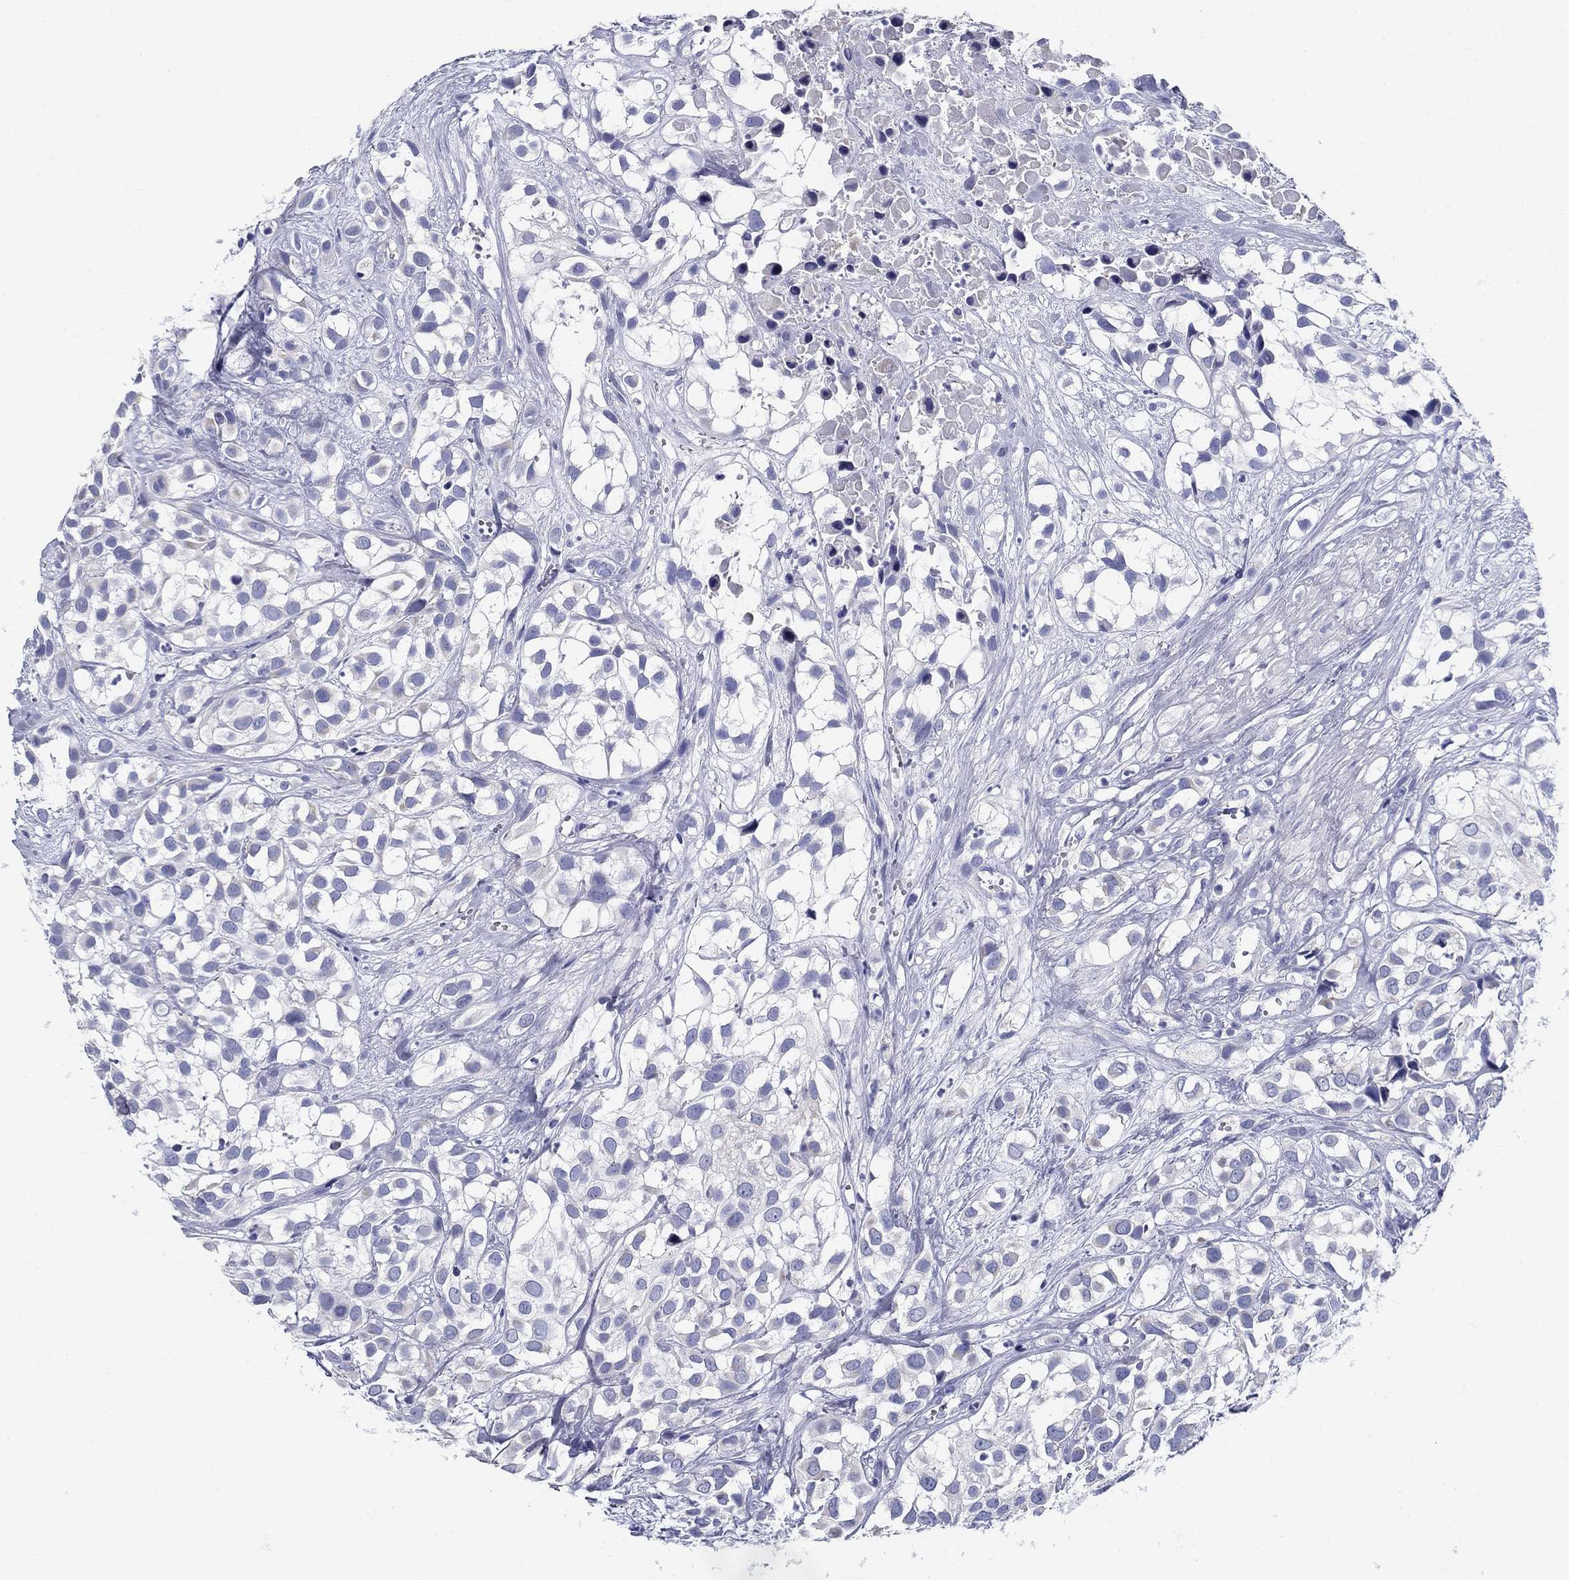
{"staining": {"intensity": "negative", "quantity": "none", "location": "none"}, "tissue": "urothelial cancer", "cell_type": "Tumor cells", "image_type": "cancer", "snomed": [{"axis": "morphology", "description": "Urothelial carcinoma, High grade"}, {"axis": "topography", "description": "Urinary bladder"}], "caption": "A photomicrograph of urothelial carcinoma (high-grade) stained for a protein reveals no brown staining in tumor cells. (DAB immunohistochemistry (IHC) with hematoxylin counter stain).", "gene": "UPB1", "patient": {"sex": "male", "age": 56}}